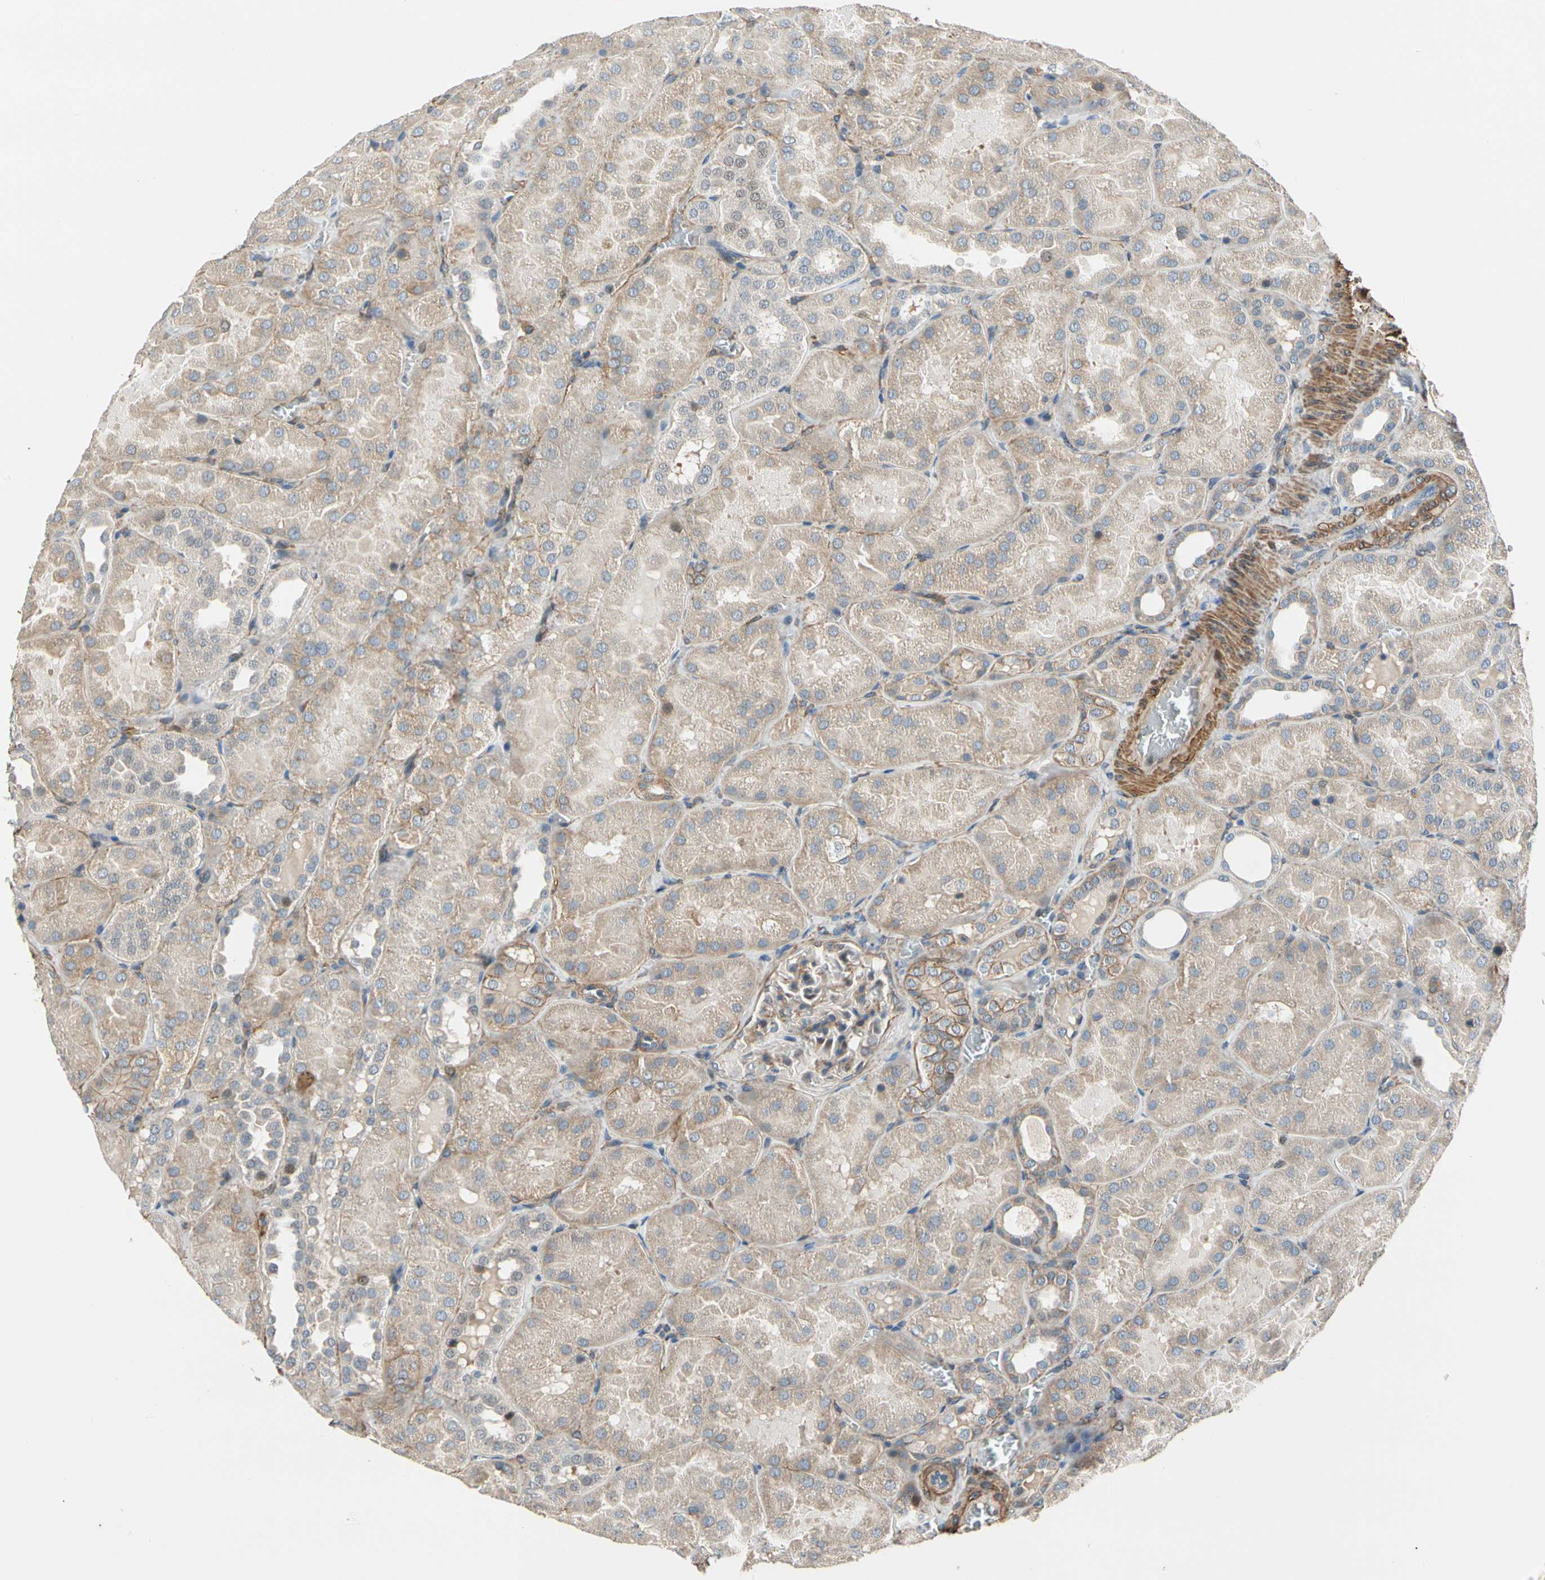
{"staining": {"intensity": "moderate", "quantity": "25%-75%", "location": "cytoplasmic/membranous"}, "tissue": "kidney", "cell_type": "Cells in glomeruli", "image_type": "normal", "snomed": [{"axis": "morphology", "description": "Normal tissue, NOS"}, {"axis": "topography", "description": "Kidney"}], "caption": "Protein staining of benign kidney reveals moderate cytoplasmic/membranous staining in approximately 25%-75% of cells in glomeruli. The staining was performed using DAB (3,3'-diaminobenzidine), with brown indicating positive protein expression. Nuclei are stained blue with hematoxylin.", "gene": "LIMK2", "patient": {"sex": "male", "age": 28}}